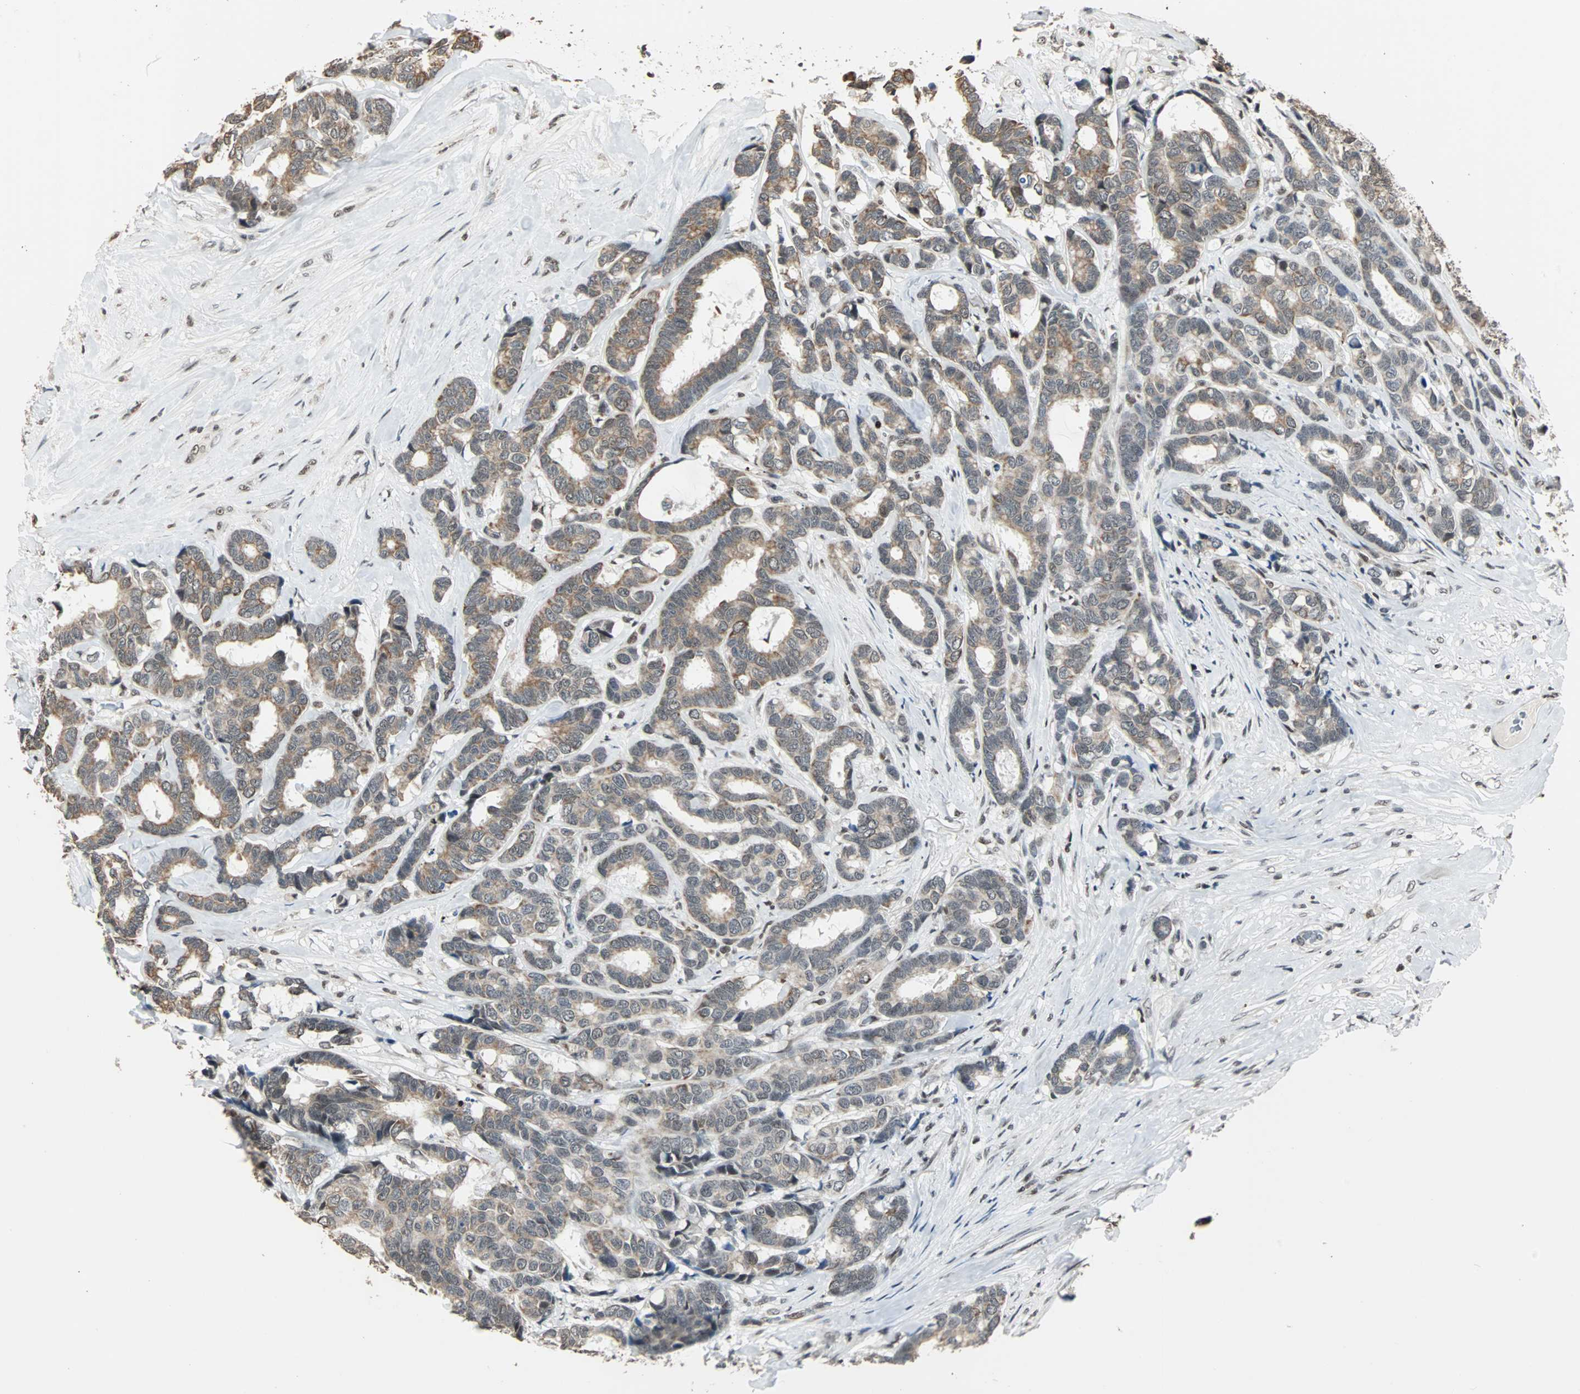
{"staining": {"intensity": "moderate", "quantity": ">75%", "location": "cytoplasmic/membranous"}, "tissue": "breast cancer", "cell_type": "Tumor cells", "image_type": "cancer", "snomed": [{"axis": "morphology", "description": "Duct carcinoma"}, {"axis": "topography", "description": "Breast"}], "caption": "Immunohistochemical staining of human invasive ductal carcinoma (breast) exhibits medium levels of moderate cytoplasmic/membranous protein staining in approximately >75% of tumor cells. (Brightfield microscopy of DAB IHC at high magnification).", "gene": "TERF2IP", "patient": {"sex": "female", "age": 87}}